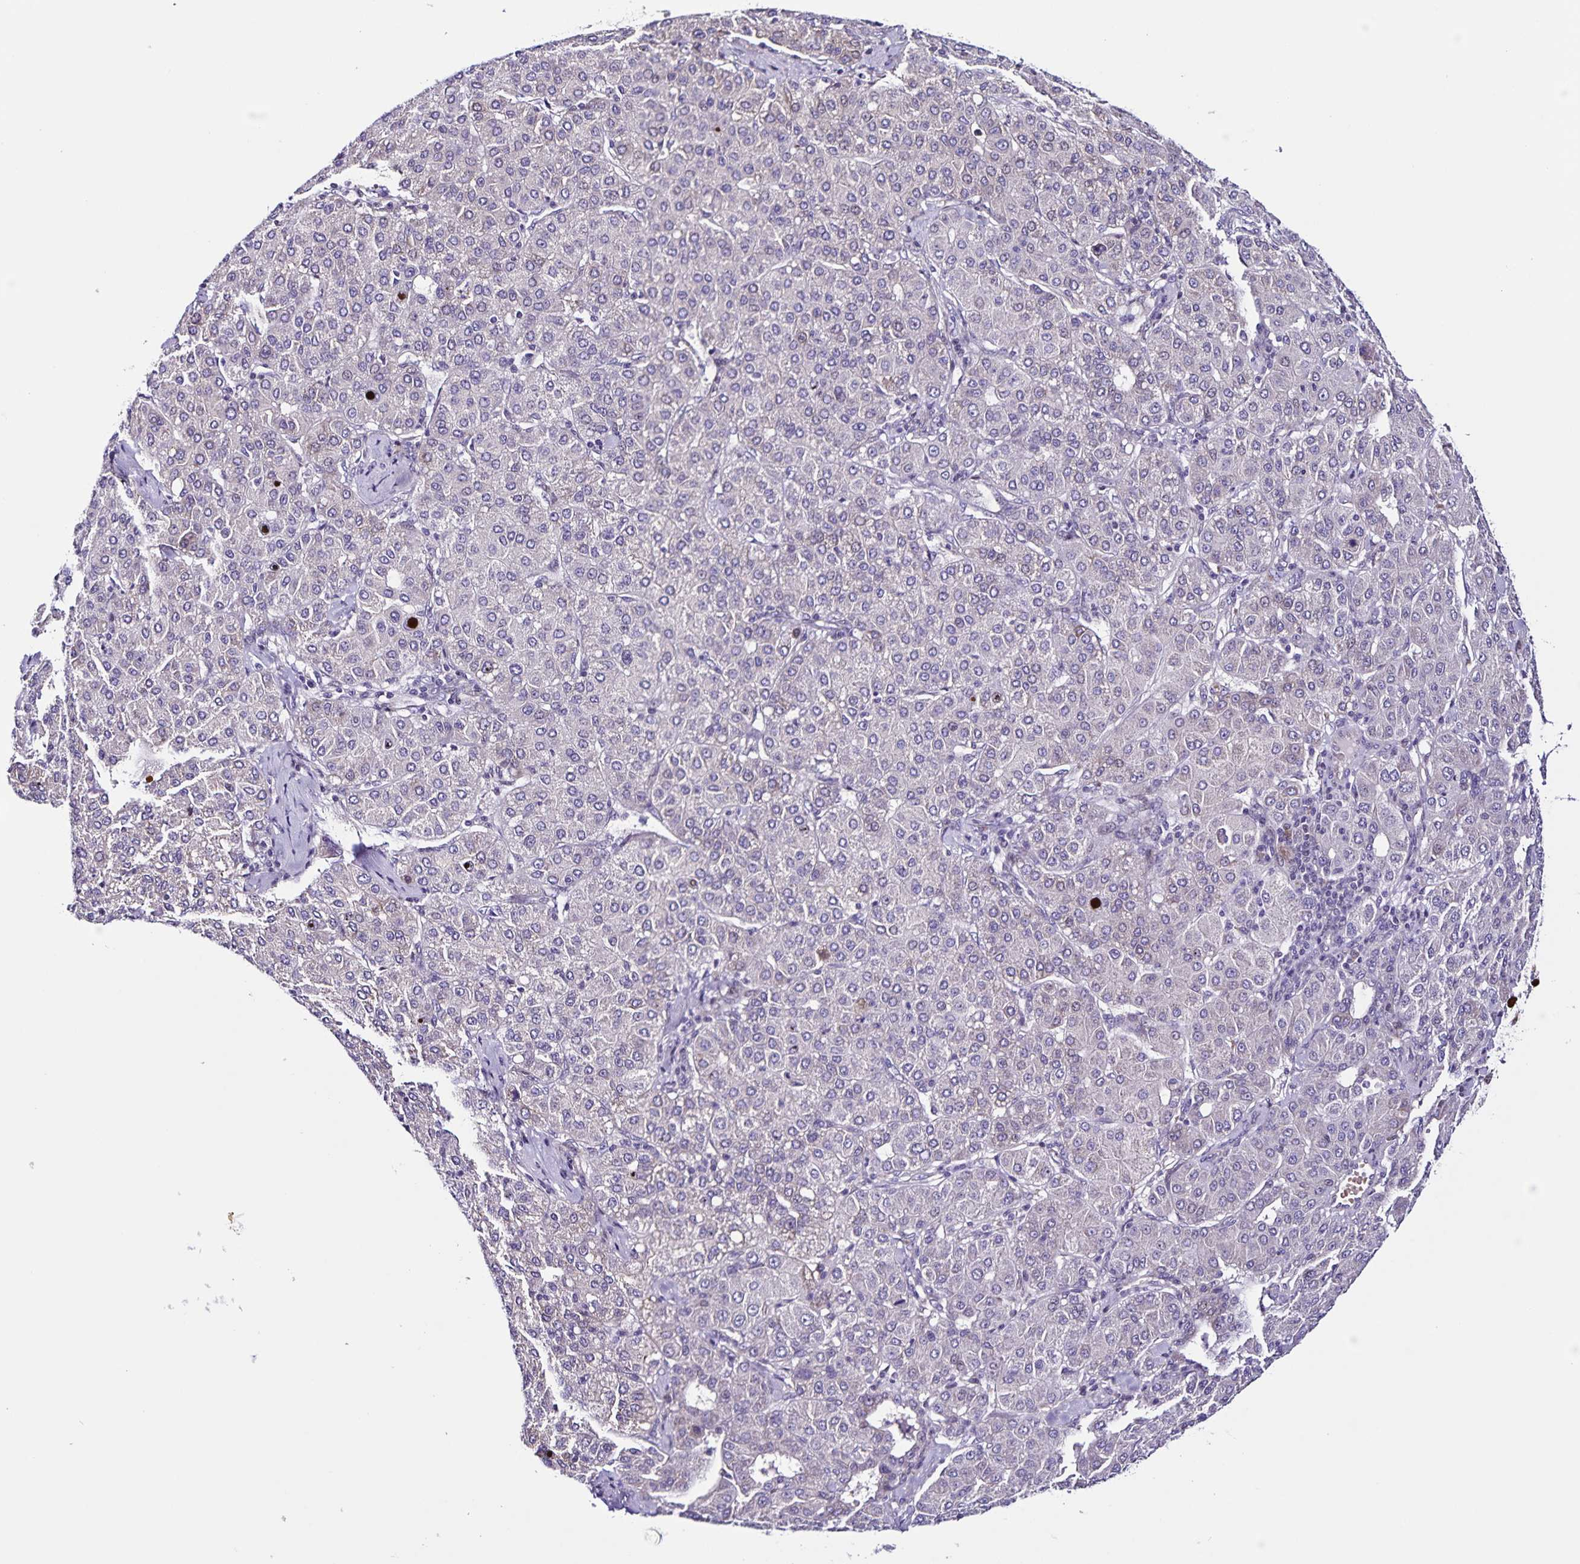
{"staining": {"intensity": "negative", "quantity": "none", "location": "none"}, "tissue": "liver cancer", "cell_type": "Tumor cells", "image_type": "cancer", "snomed": [{"axis": "morphology", "description": "Carcinoma, Hepatocellular, NOS"}, {"axis": "topography", "description": "Liver"}], "caption": "A high-resolution histopathology image shows immunohistochemistry (IHC) staining of liver cancer (hepatocellular carcinoma), which displays no significant expression in tumor cells.", "gene": "RNFT2", "patient": {"sex": "male", "age": 65}}